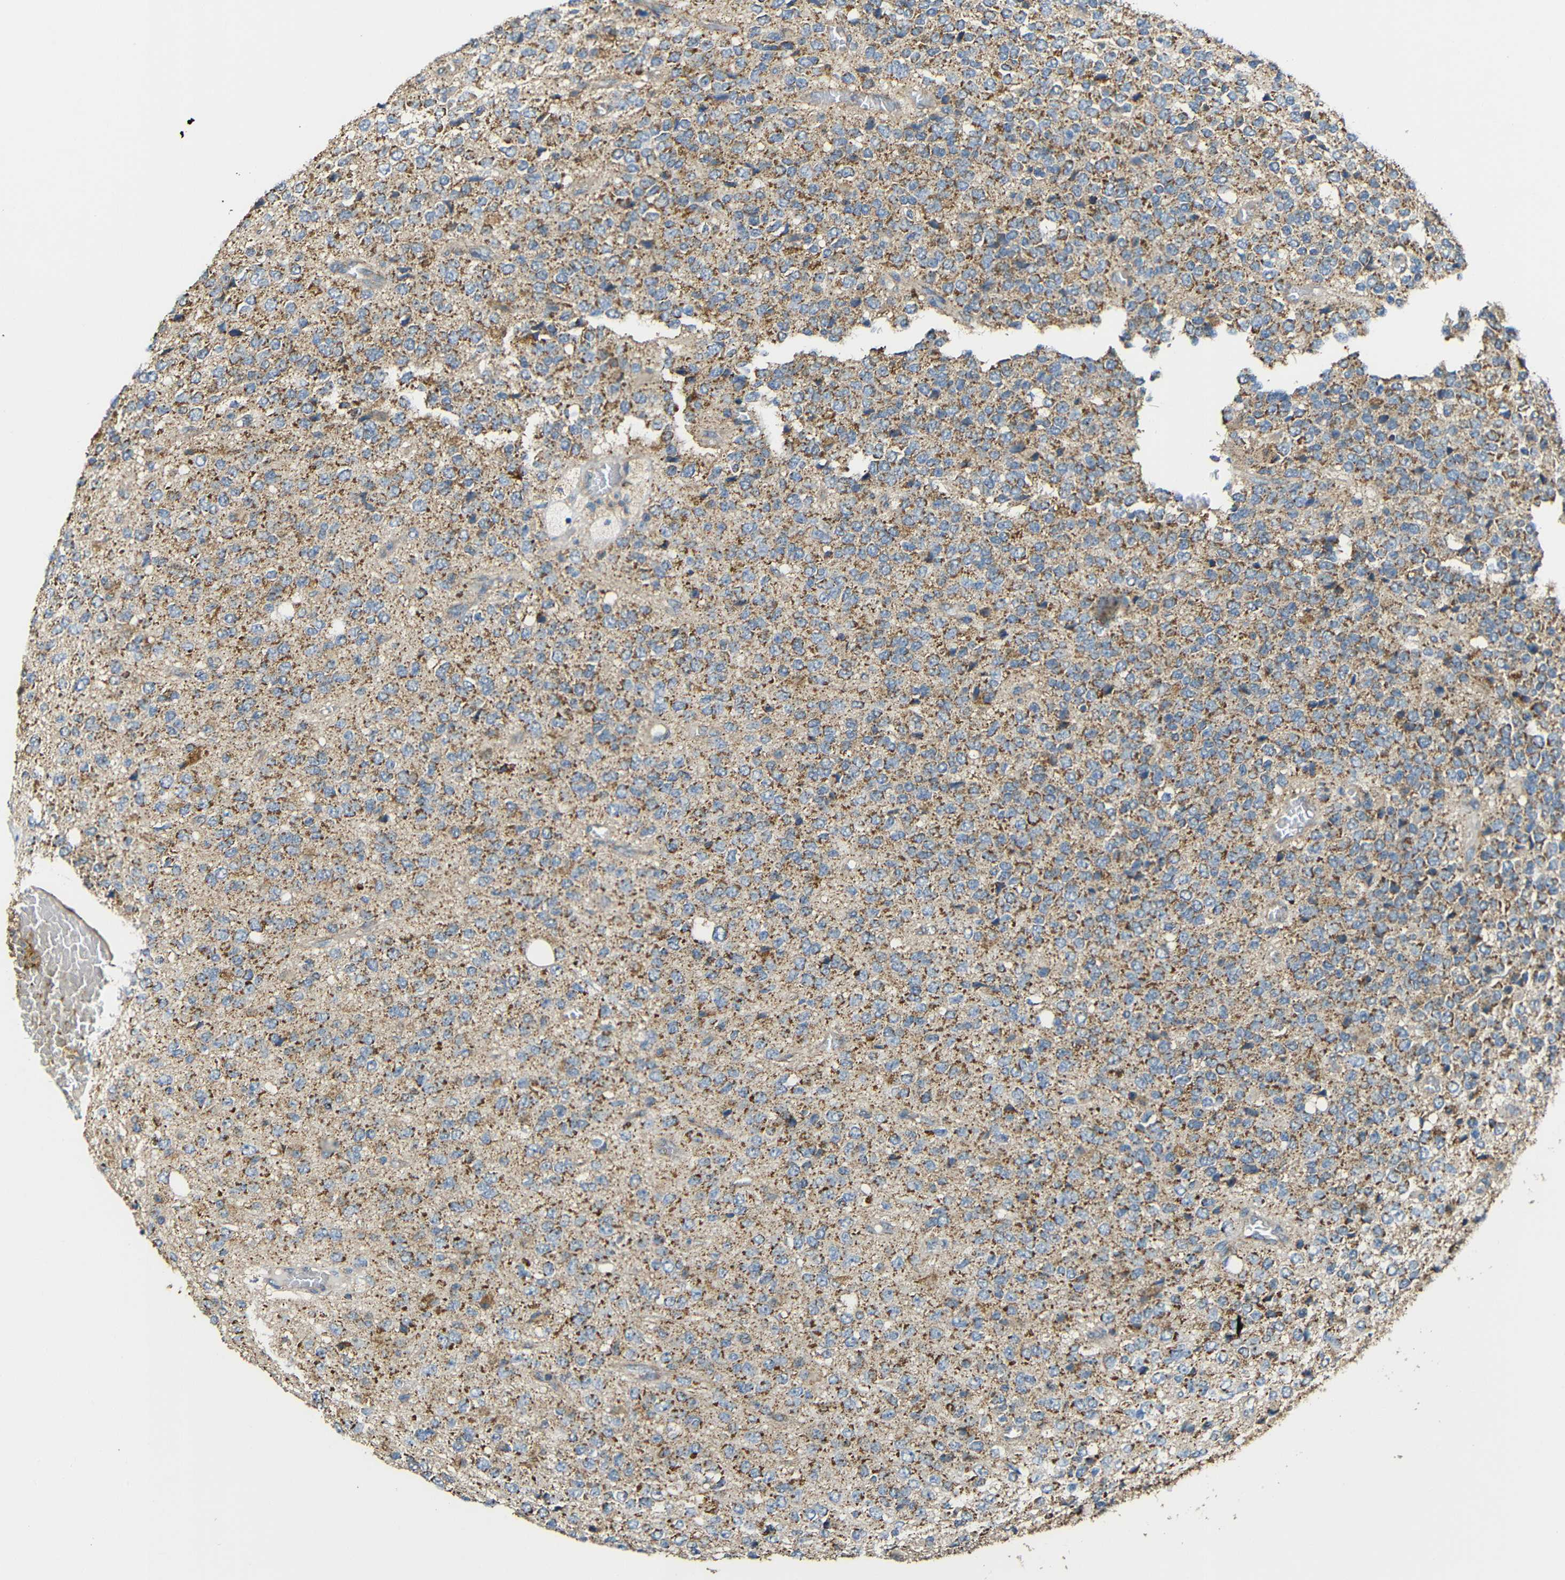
{"staining": {"intensity": "moderate", "quantity": ">75%", "location": "cytoplasmic/membranous"}, "tissue": "glioma", "cell_type": "Tumor cells", "image_type": "cancer", "snomed": [{"axis": "morphology", "description": "Glioma, malignant, High grade"}, {"axis": "topography", "description": "pancreas cauda"}], "caption": "Protein staining of glioma tissue shows moderate cytoplasmic/membranous staining in about >75% of tumor cells. (DAB (3,3'-diaminobenzidine) IHC with brightfield microscopy, high magnification).", "gene": "NR3C2", "patient": {"sex": "male", "age": 60}}